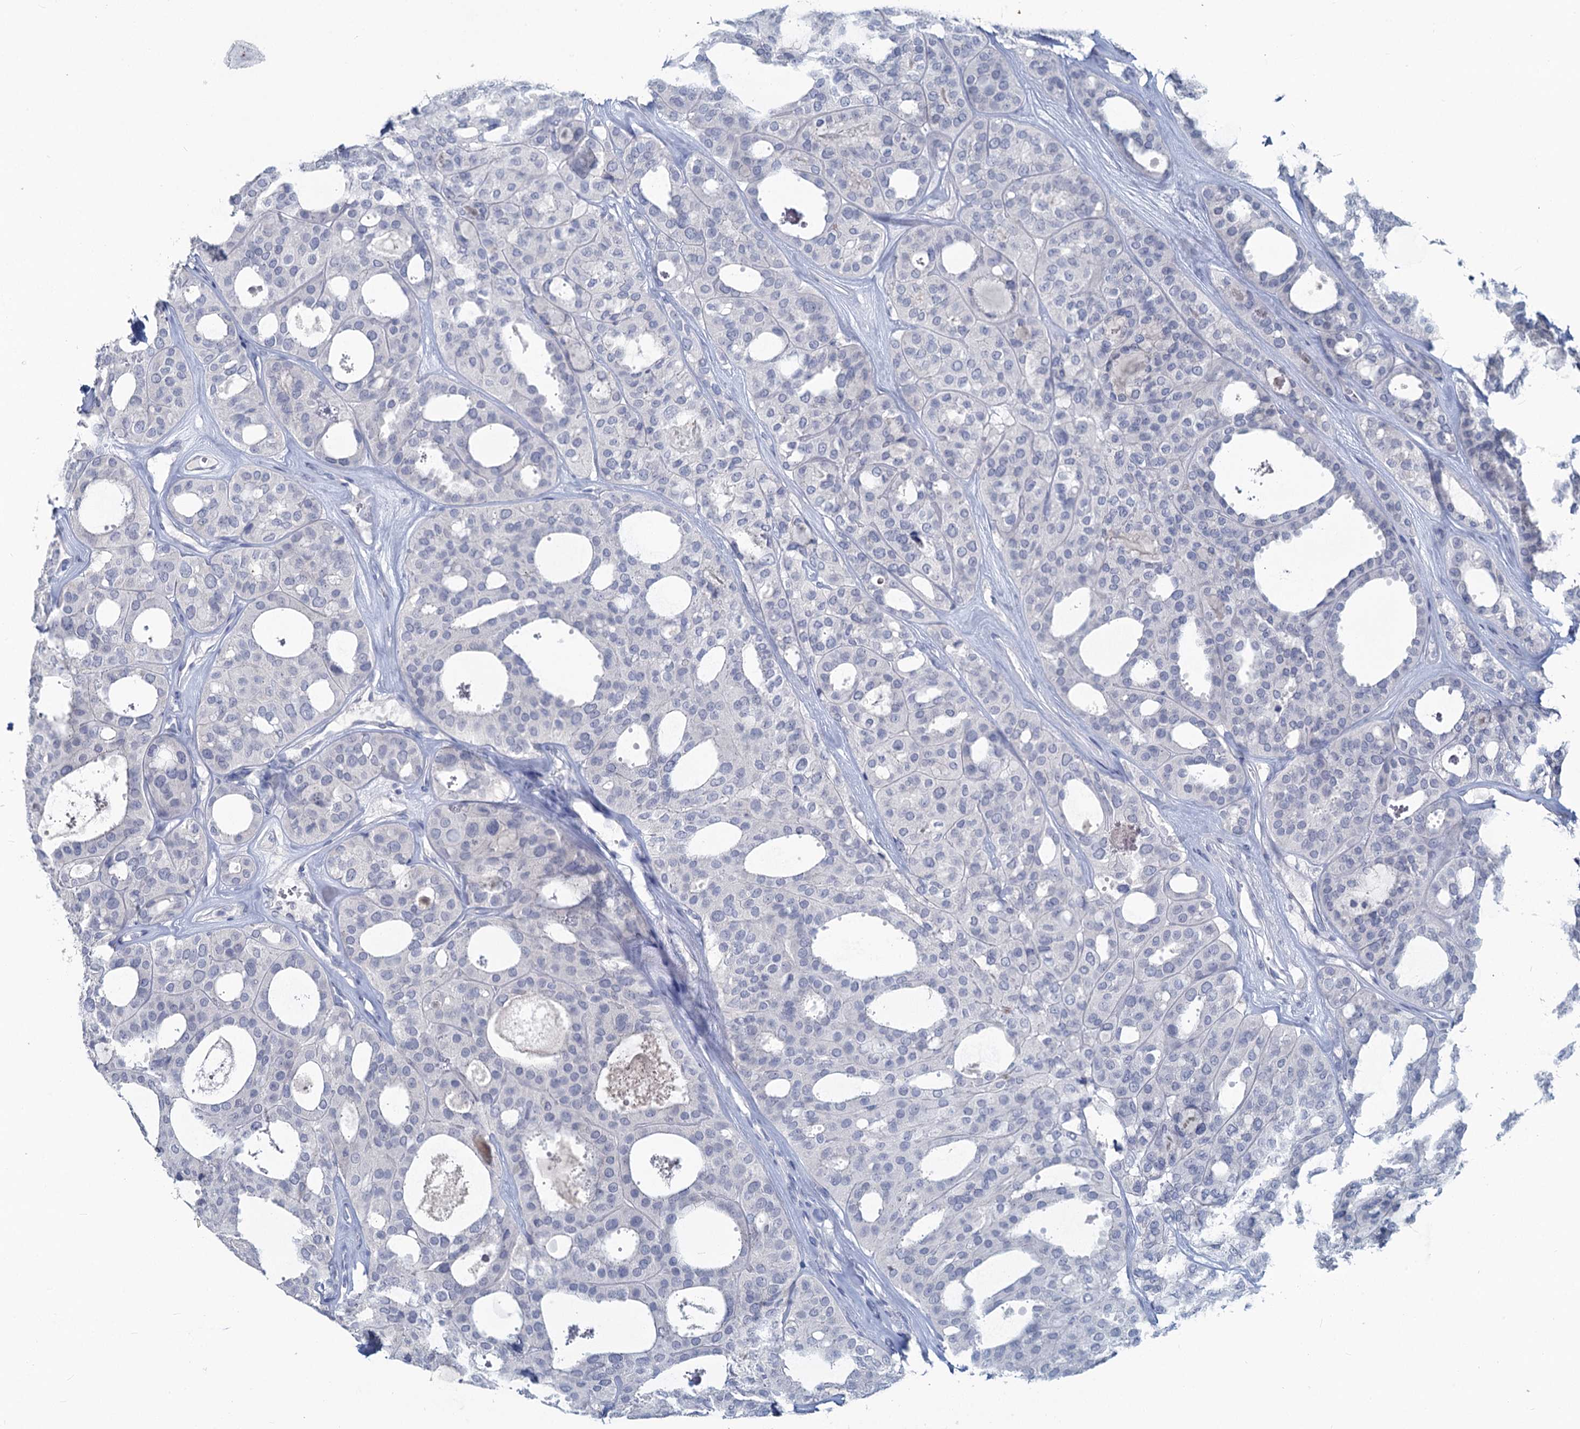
{"staining": {"intensity": "negative", "quantity": "none", "location": "none"}, "tissue": "thyroid cancer", "cell_type": "Tumor cells", "image_type": "cancer", "snomed": [{"axis": "morphology", "description": "Follicular adenoma carcinoma, NOS"}, {"axis": "topography", "description": "Thyroid gland"}], "caption": "Human thyroid follicular adenoma carcinoma stained for a protein using immunohistochemistry (IHC) demonstrates no positivity in tumor cells.", "gene": "CHGA", "patient": {"sex": "male", "age": 75}}